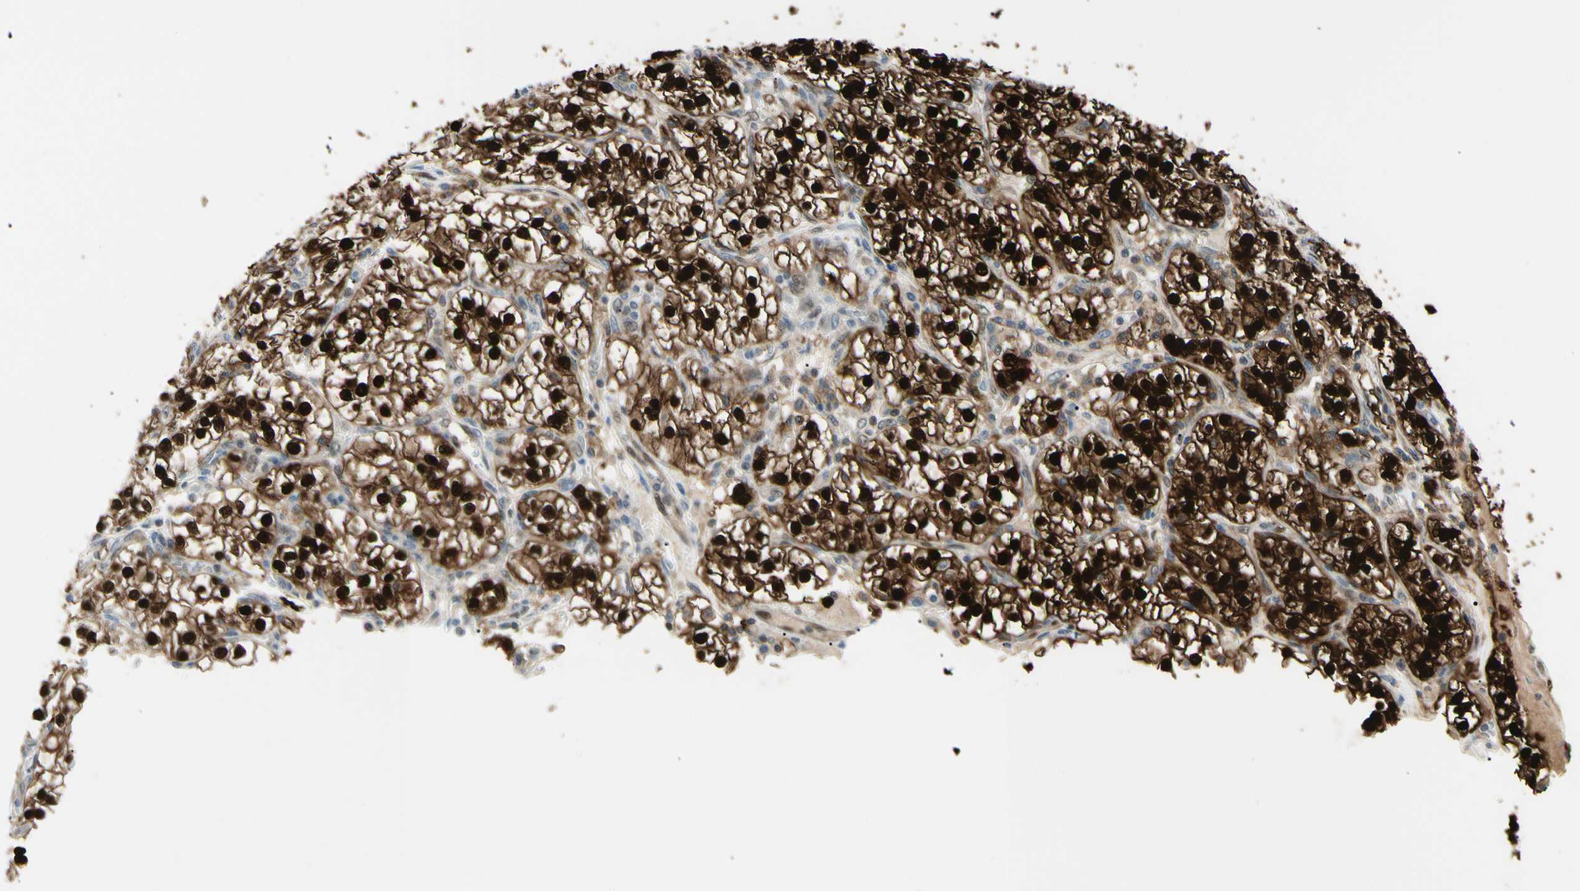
{"staining": {"intensity": "strong", "quantity": ">75%", "location": "cytoplasmic/membranous,nuclear"}, "tissue": "renal cancer", "cell_type": "Tumor cells", "image_type": "cancer", "snomed": [{"axis": "morphology", "description": "Adenocarcinoma, NOS"}, {"axis": "topography", "description": "Kidney"}], "caption": "Immunohistochemistry histopathology image of neoplastic tissue: human renal cancer (adenocarcinoma) stained using immunohistochemistry (IHC) reveals high levels of strong protein expression localized specifically in the cytoplasmic/membranous and nuclear of tumor cells, appearing as a cytoplasmic/membranous and nuclear brown color.", "gene": "PGK1", "patient": {"sex": "female", "age": 57}}